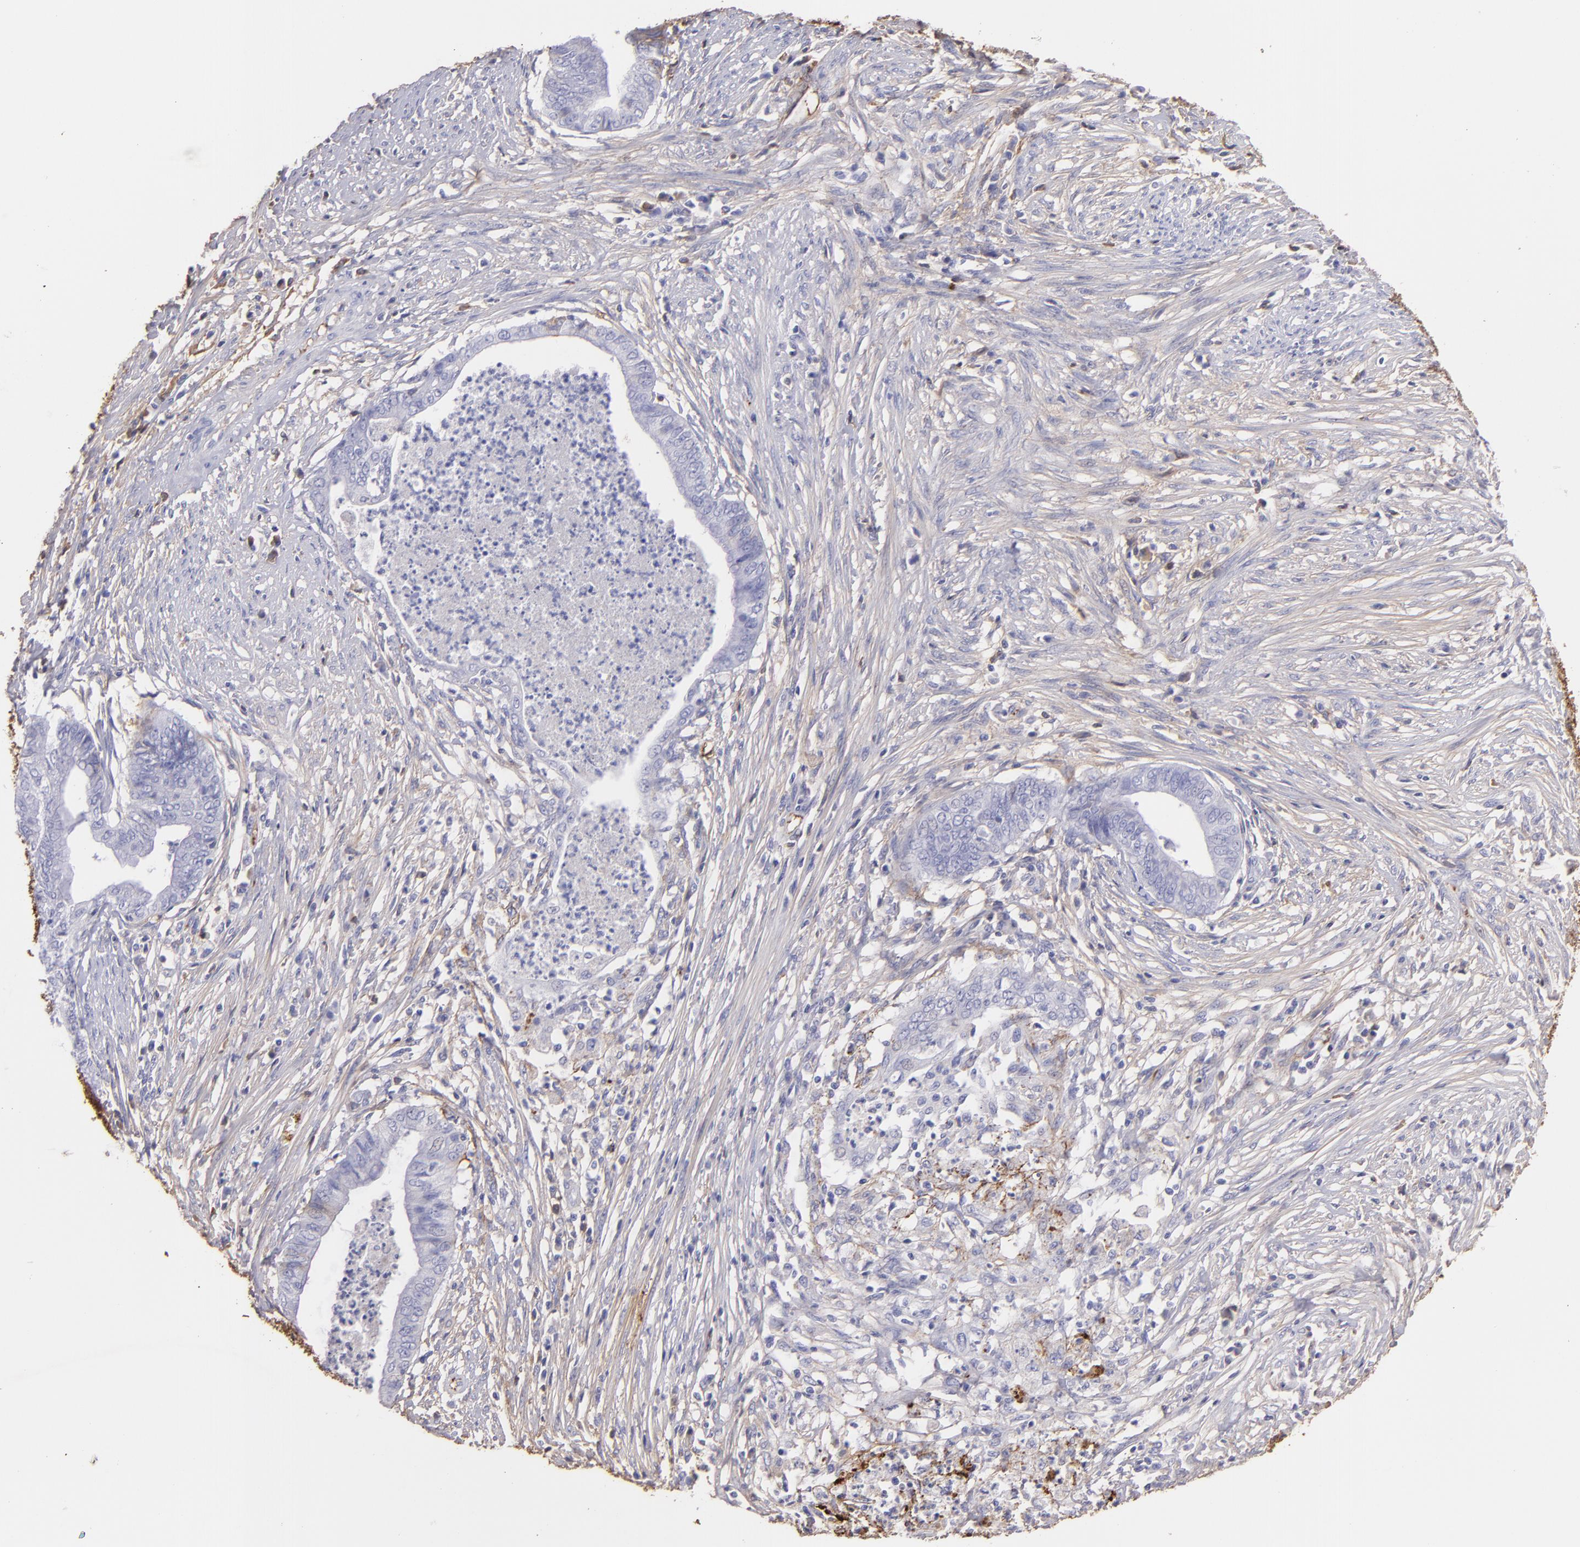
{"staining": {"intensity": "negative", "quantity": "none", "location": "none"}, "tissue": "endometrial cancer", "cell_type": "Tumor cells", "image_type": "cancer", "snomed": [{"axis": "morphology", "description": "Necrosis, NOS"}, {"axis": "morphology", "description": "Adenocarcinoma, NOS"}, {"axis": "topography", "description": "Endometrium"}], "caption": "This is an immunohistochemistry (IHC) histopathology image of endometrial cancer (adenocarcinoma). There is no expression in tumor cells.", "gene": "FGB", "patient": {"sex": "female", "age": 79}}